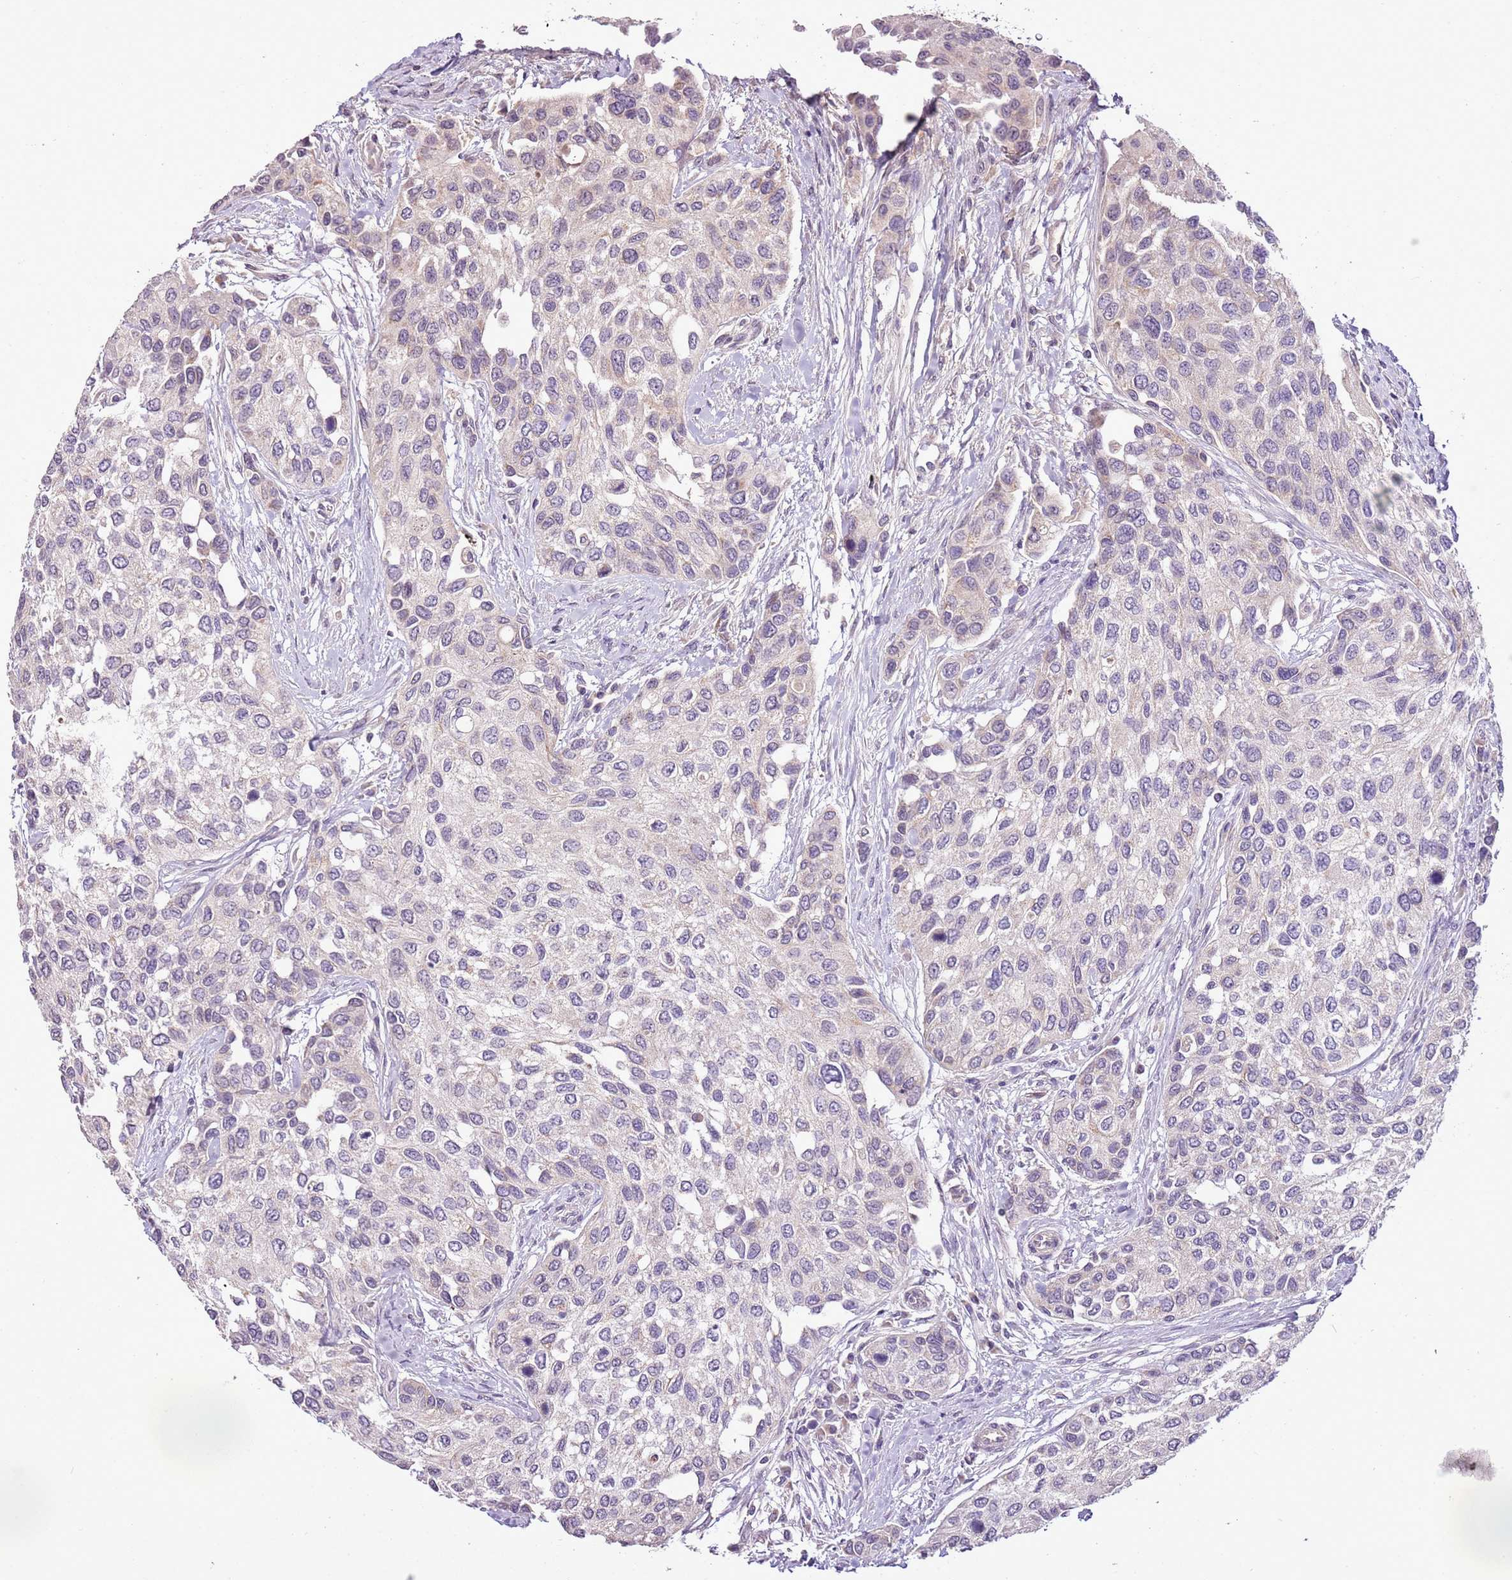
{"staining": {"intensity": "negative", "quantity": "none", "location": "none"}, "tissue": "urothelial cancer", "cell_type": "Tumor cells", "image_type": "cancer", "snomed": [{"axis": "morphology", "description": "Normal tissue, NOS"}, {"axis": "morphology", "description": "Urothelial carcinoma, High grade"}, {"axis": "topography", "description": "Vascular tissue"}, {"axis": "topography", "description": "Urinary bladder"}], "caption": "Tumor cells show no significant positivity in urothelial cancer.", "gene": "CMKLR1", "patient": {"sex": "female", "age": 56}}